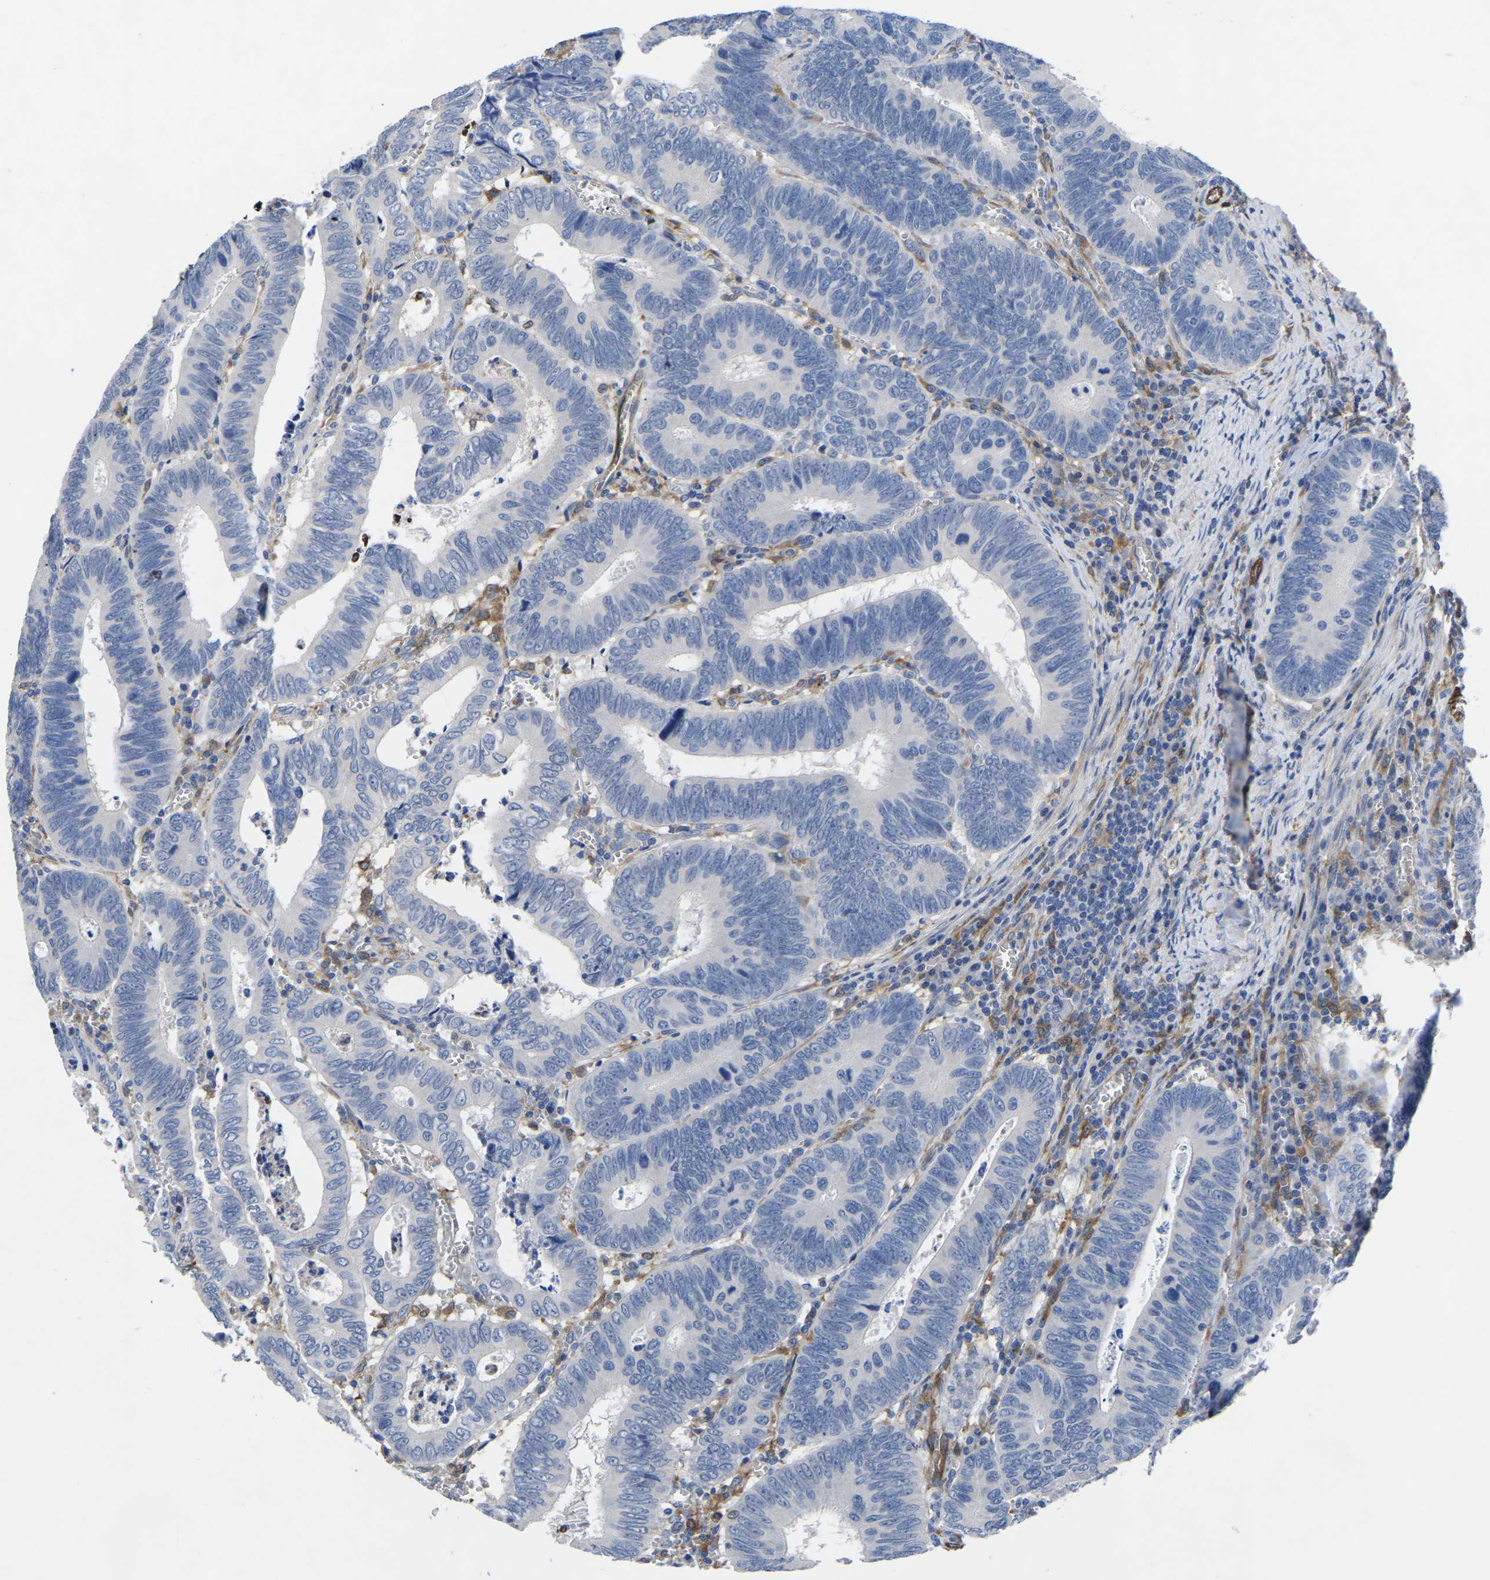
{"staining": {"intensity": "negative", "quantity": "none", "location": "none"}, "tissue": "colorectal cancer", "cell_type": "Tumor cells", "image_type": "cancer", "snomed": [{"axis": "morphology", "description": "Inflammation, NOS"}, {"axis": "morphology", "description": "Adenocarcinoma, NOS"}, {"axis": "topography", "description": "Colon"}], "caption": "The immunohistochemistry (IHC) image has no significant positivity in tumor cells of colorectal cancer tissue. (DAB (3,3'-diaminobenzidine) immunohistochemistry visualized using brightfield microscopy, high magnification).", "gene": "ATG2B", "patient": {"sex": "male", "age": 72}}